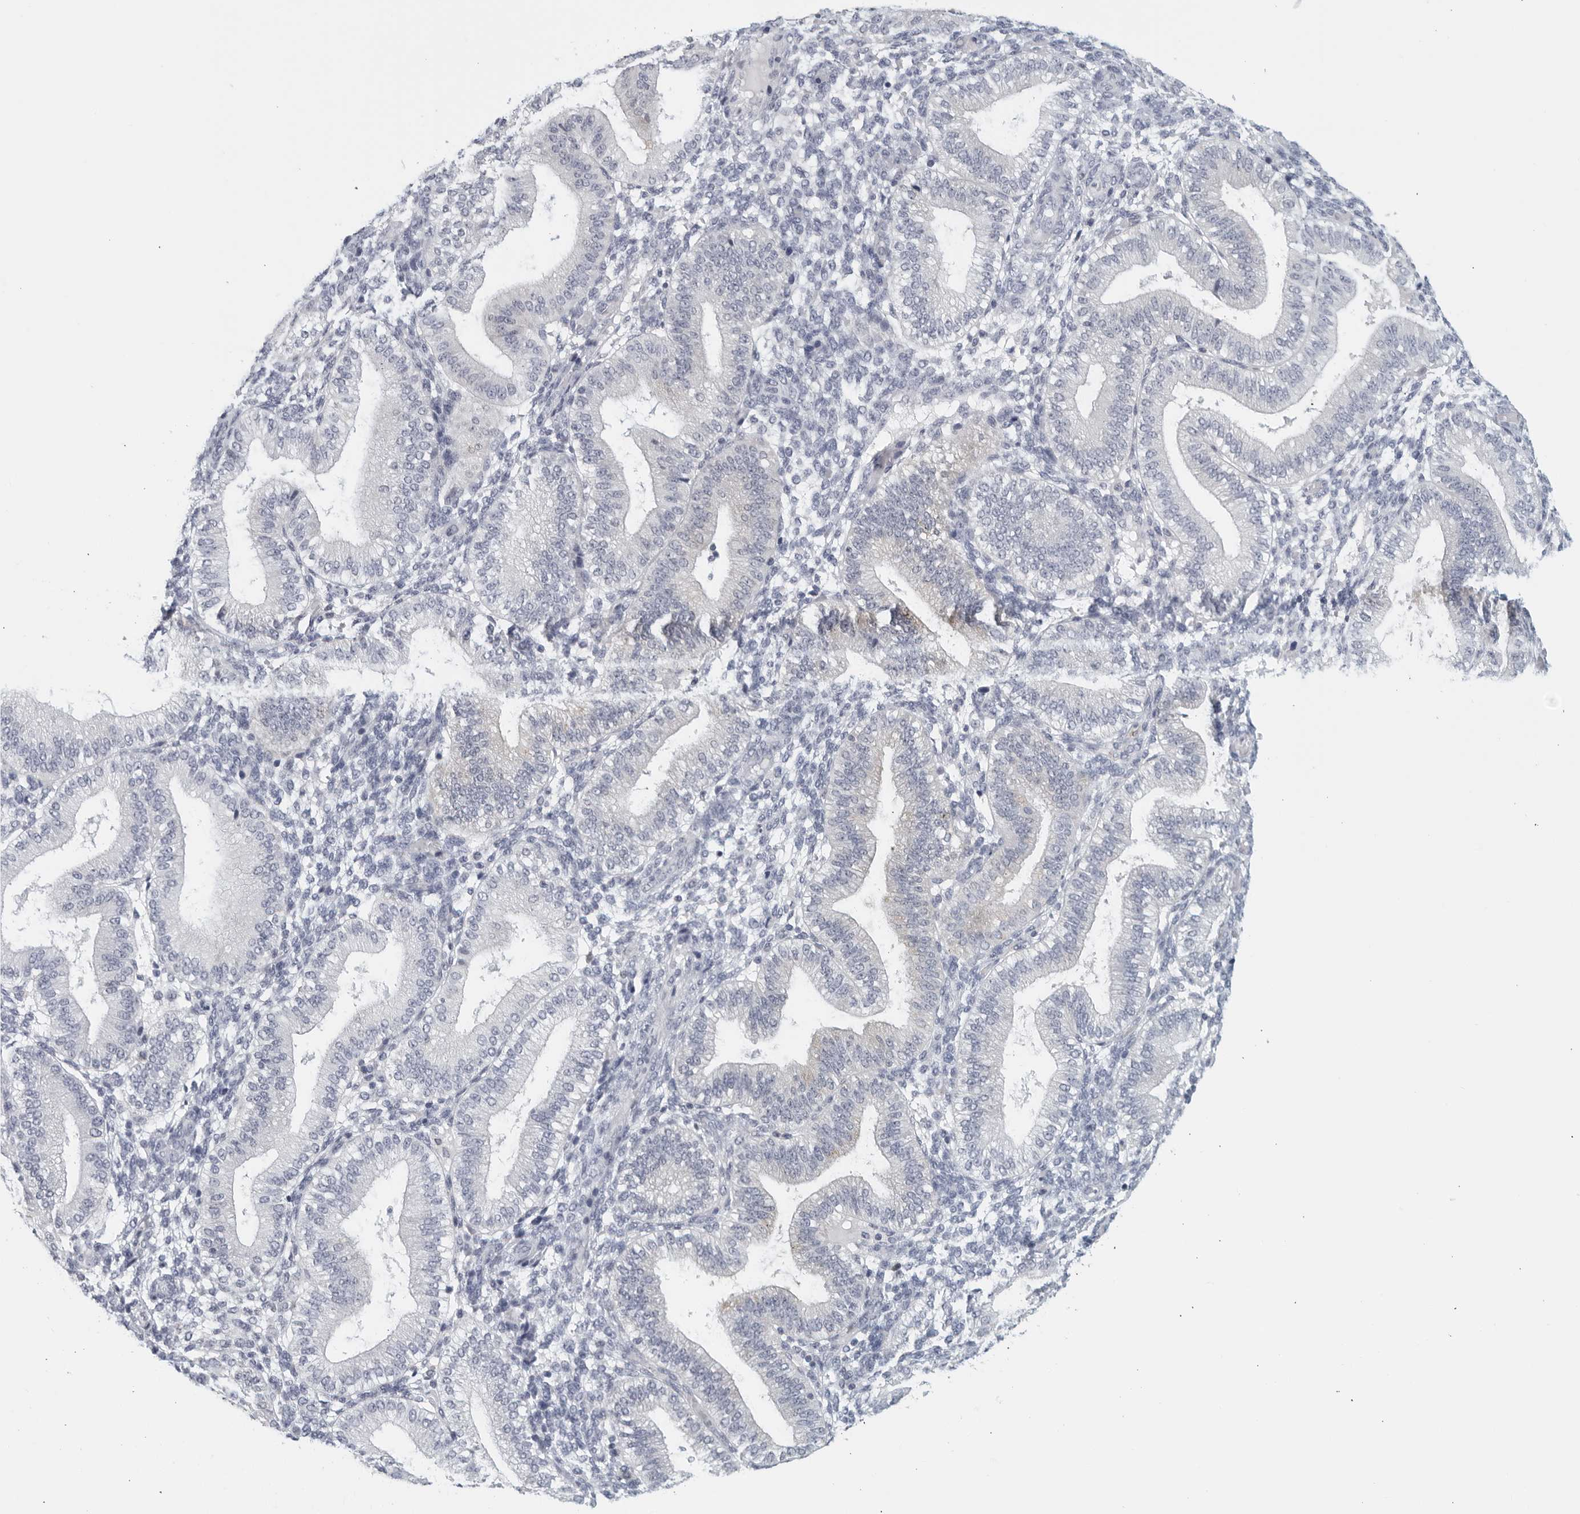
{"staining": {"intensity": "negative", "quantity": "none", "location": "none"}, "tissue": "endometrium", "cell_type": "Cells in endometrial stroma", "image_type": "normal", "snomed": [{"axis": "morphology", "description": "Normal tissue, NOS"}, {"axis": "topography", "description": "Endometrium"}], "caption": "The photomicrograph displays no staining of cells in endometrial stroma in normal endometrium. (Stains: DAB IHC with hematoxylin counter stain, Microscopy: brightfield microscopy at high magnification).", "gene": "MATN1", "patient": {"sex": "female", "age": 39}}